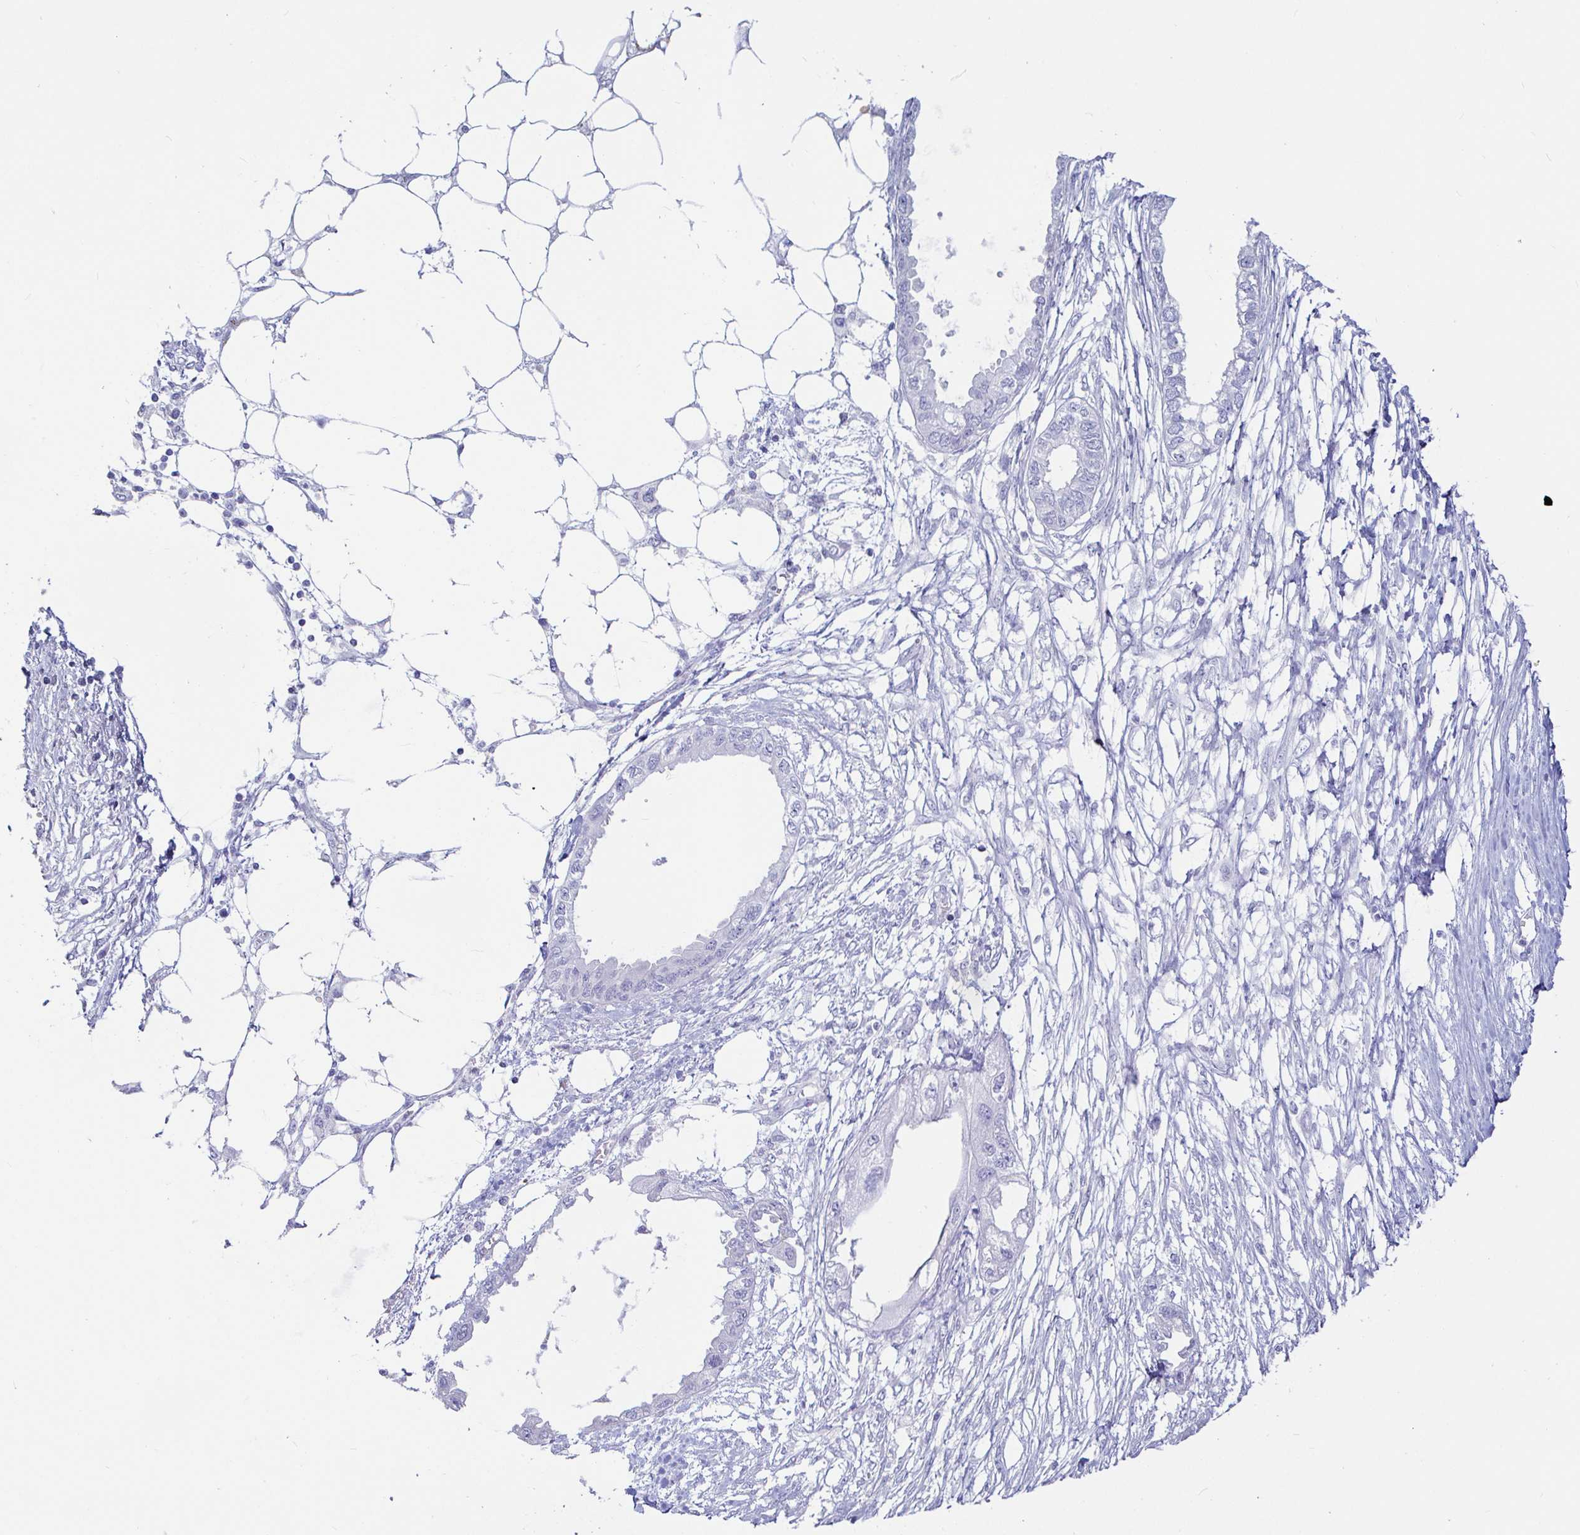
{"staining": {"intensity": "negative", "quantity": "none", "location": "none"}, "tissue": "endometrial cancer", "cell_type": "Tumor cells", "image_type": "cancer", "snomed": [{"axis": "morphology", "description": "Adenocarcinoma, NOS"}, {"axis": "morphology", "description": "Adenocarcinoma, metastatic, NOS"}, {"axis": "topography", "description": "Adipose tissue"}, {"axis": "topography", "description": "Endometrium"}], "caption": "This is an IHC photomicrograph of adenocarcinoma (endometrial). There is no positivity in tumor cells.", "gene": "PINLYP", "patient": {"sex": "female", "age": 67}}